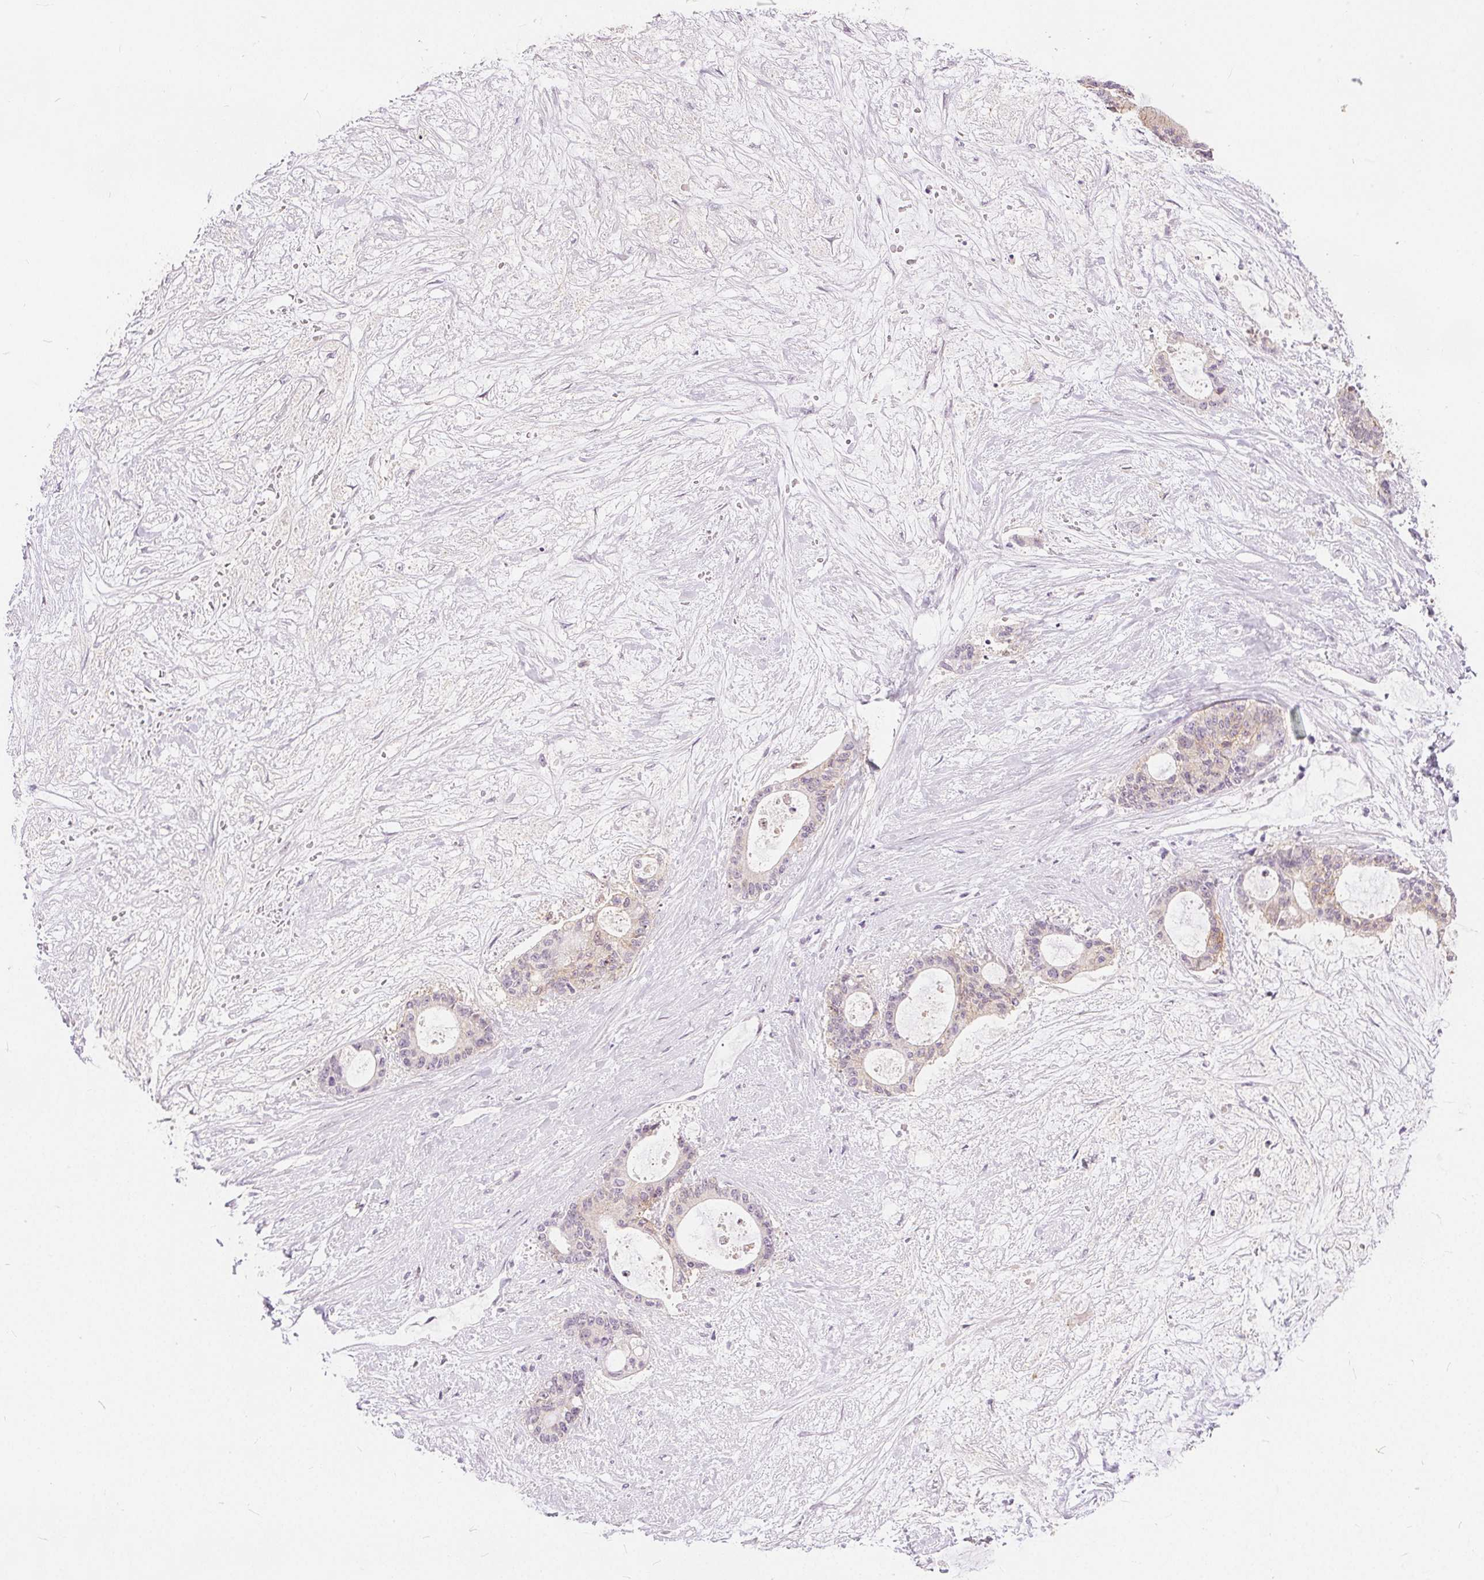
{"staining": {"intensity": "negative", "quantity": "none", "location": "none"}, "tissue": "liver cancer", "cell_type": "Tumor cells", "image_type": "cancer", "snomed": [{"axis": "morphology", "description": "Normal tissue, NOS"}, {"axis": "morphology", "description": "Cholangiocarcinoma"}, {"axis": "topography", "description": "Liver"}, {"axis": "topography", "description": "Peripheral nerve tissue"}], "caption": "The photomicrograph reveals no significant positivity in tumor cells of liver cholangiocarcinoma.", "gene": "CA12", "patient": {"sex": "female", "age": 73}}